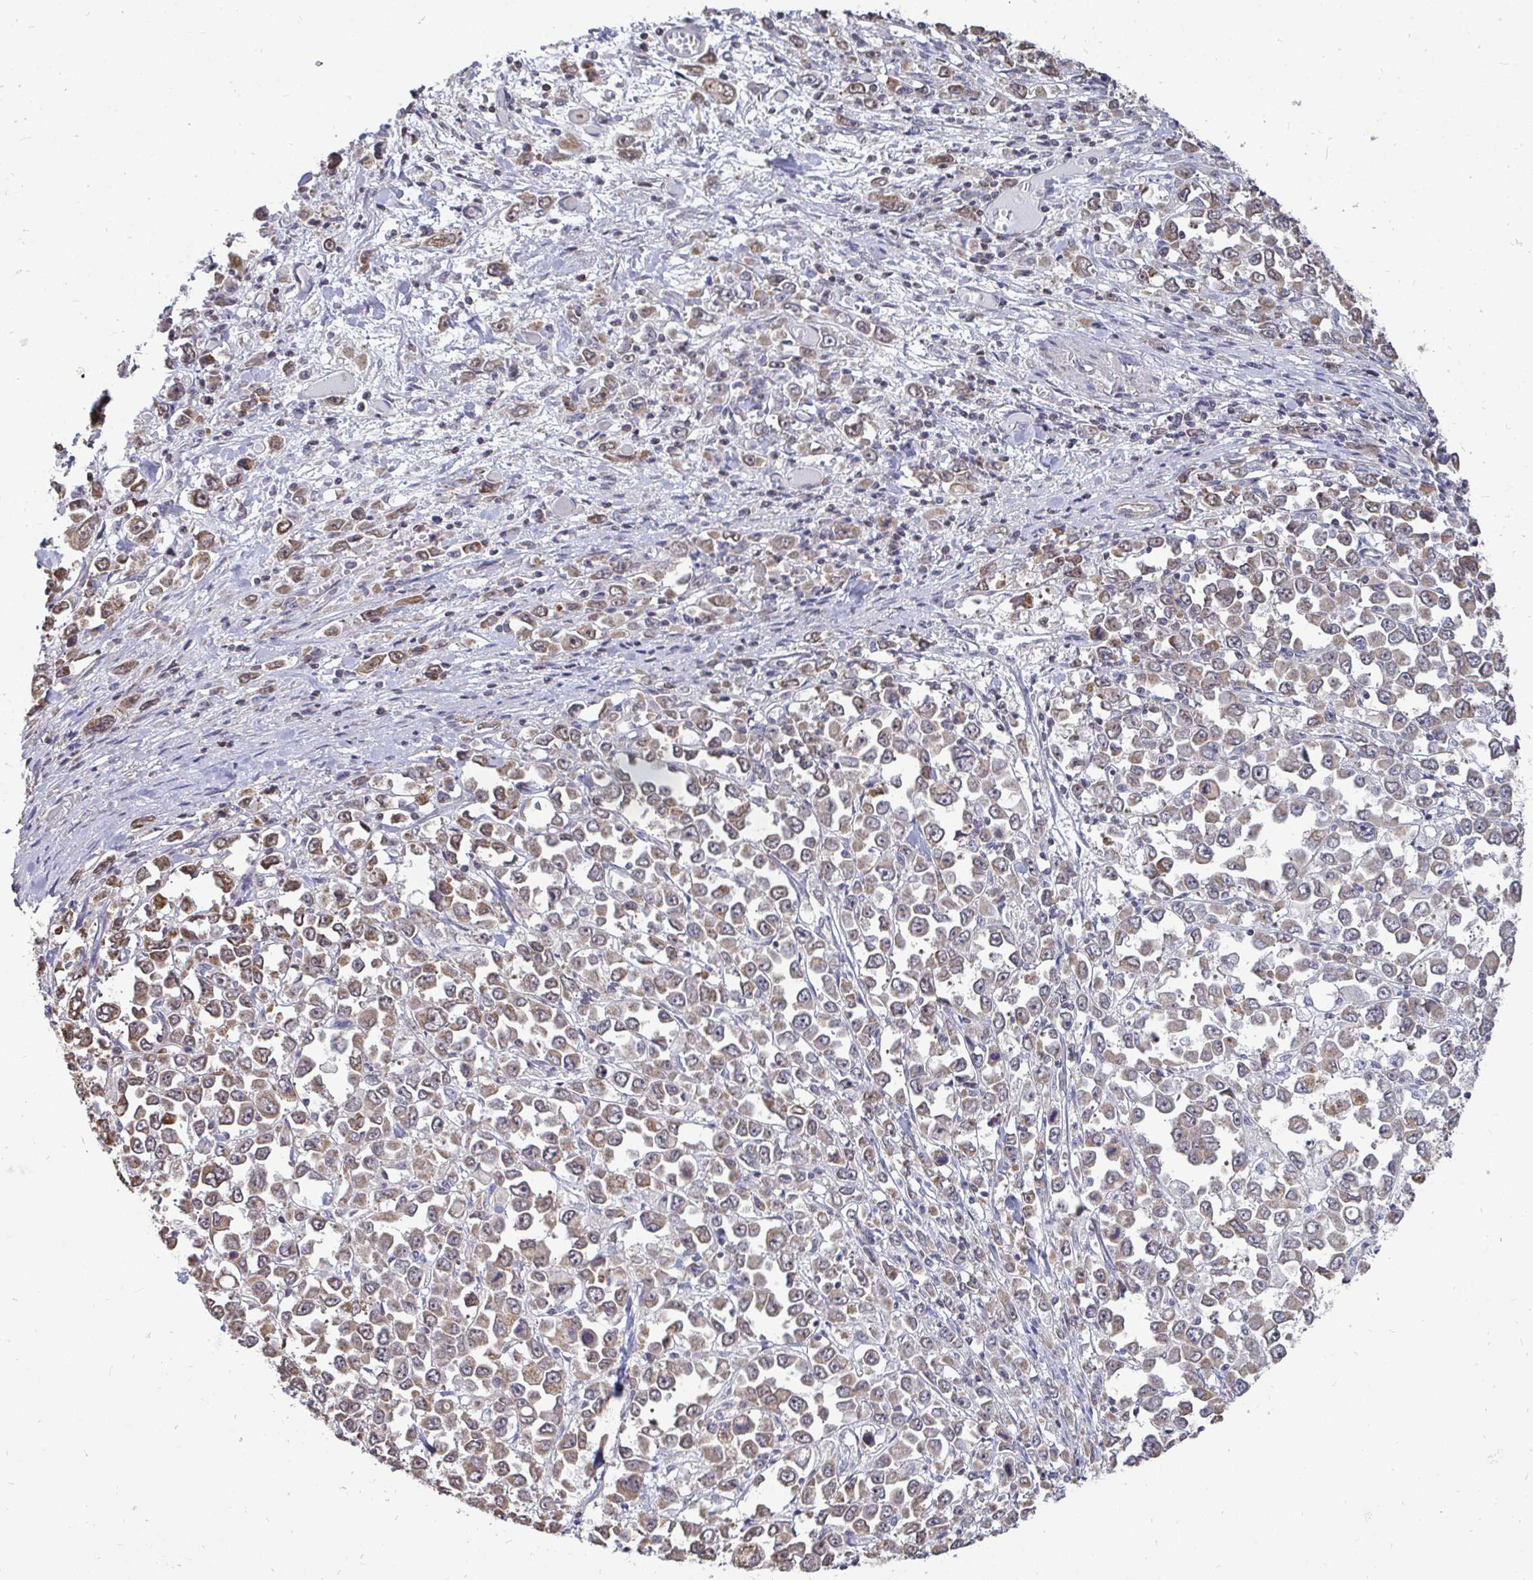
{"staining": {"intensity": "weak", "quantity": ">75%", "location": "cytoplasmic/membranous"}, "tissue": "stomach cancer", "cell_type": "Tumor cells", "image_type": "cancer", "snomed": [{"axis": "morphology", "description": "Adenocarcinoma, NOS"}, {"axis": "topography", "description": "Stomach, upper"}], "caption": "Immunohistochemical staining of human stomach cancer (adenocarcinoma) exhibits weak cytoplasmic/membranous protein positivity in about >75% of tumor cells.", "gene": "DNAJA2", "patient": {"sex": "male", "age": 70}}